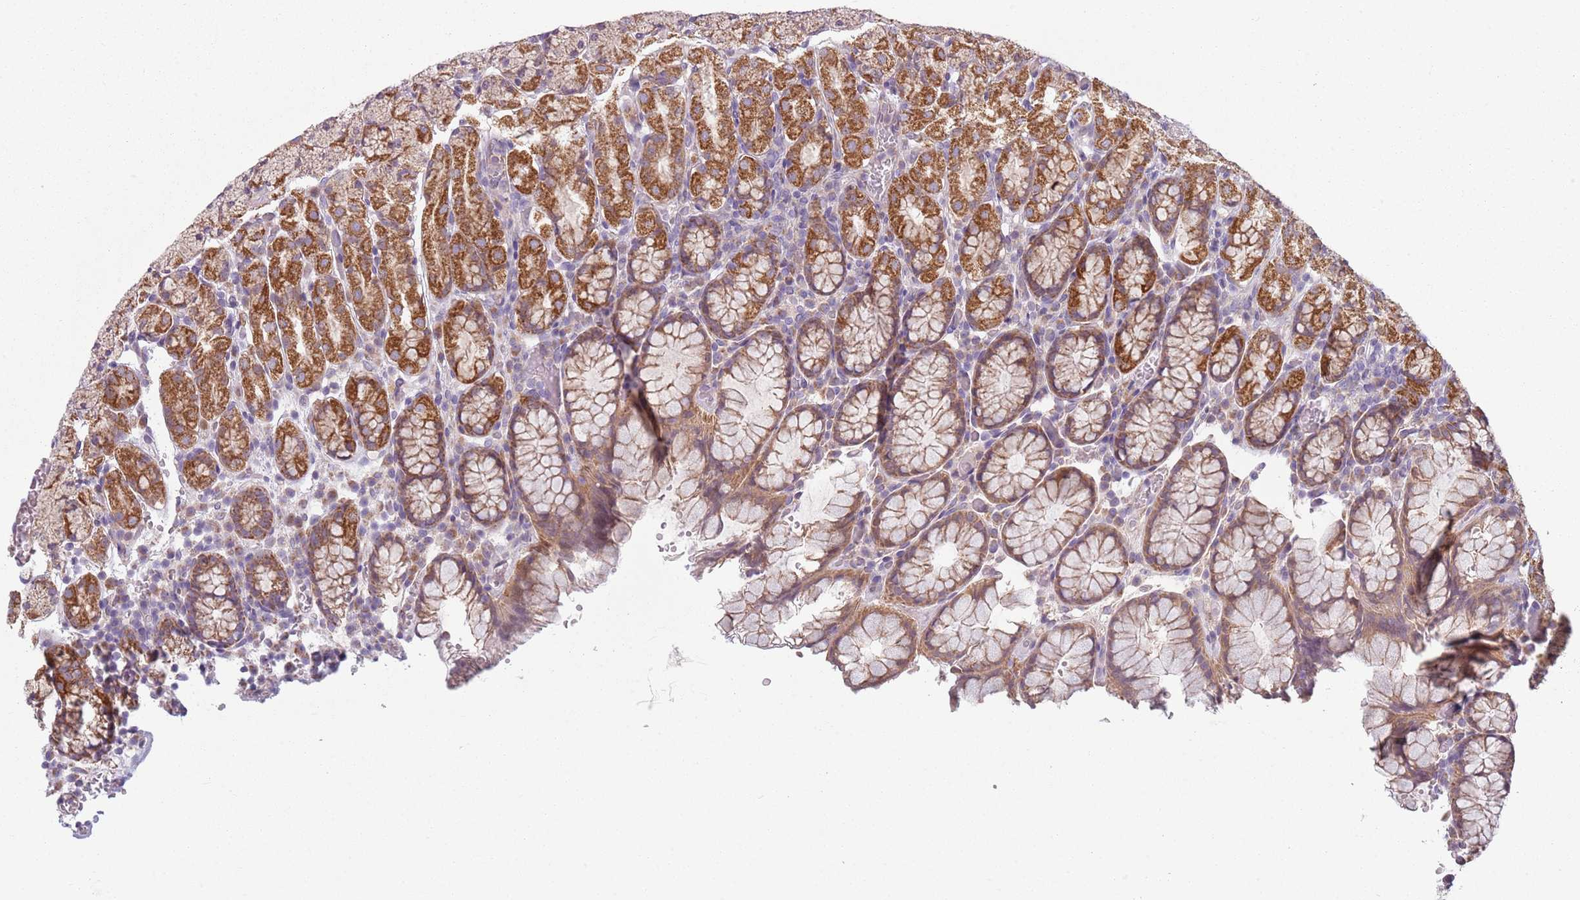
{"staining": {"intensity": "moderate", "quantity": ">75%", "location": "cytoplasmic/membranous"}, "tissue": "stomach", "cell_type": "Glandular cells", "image_type": "normal", "snomed": [{"axis": "morphology", "description": "Normal tissue, NOS"}, {"axis": "topography", "description": "Stomach, upper"}, {"axis": "topography", "description": "Stomach"}], "caption": "Immunohistochemistry (IHC) histopathology image of normal stomach: stomach stained using IHC reveals medium levels of moderate protein expression localized specifically in the cytoplasmic/membranous of glandular cells, appearing as a cytoplasmic/membranous brown color.", "gene": "COQ5", "patient": {"sex": "male", "age": 62}}